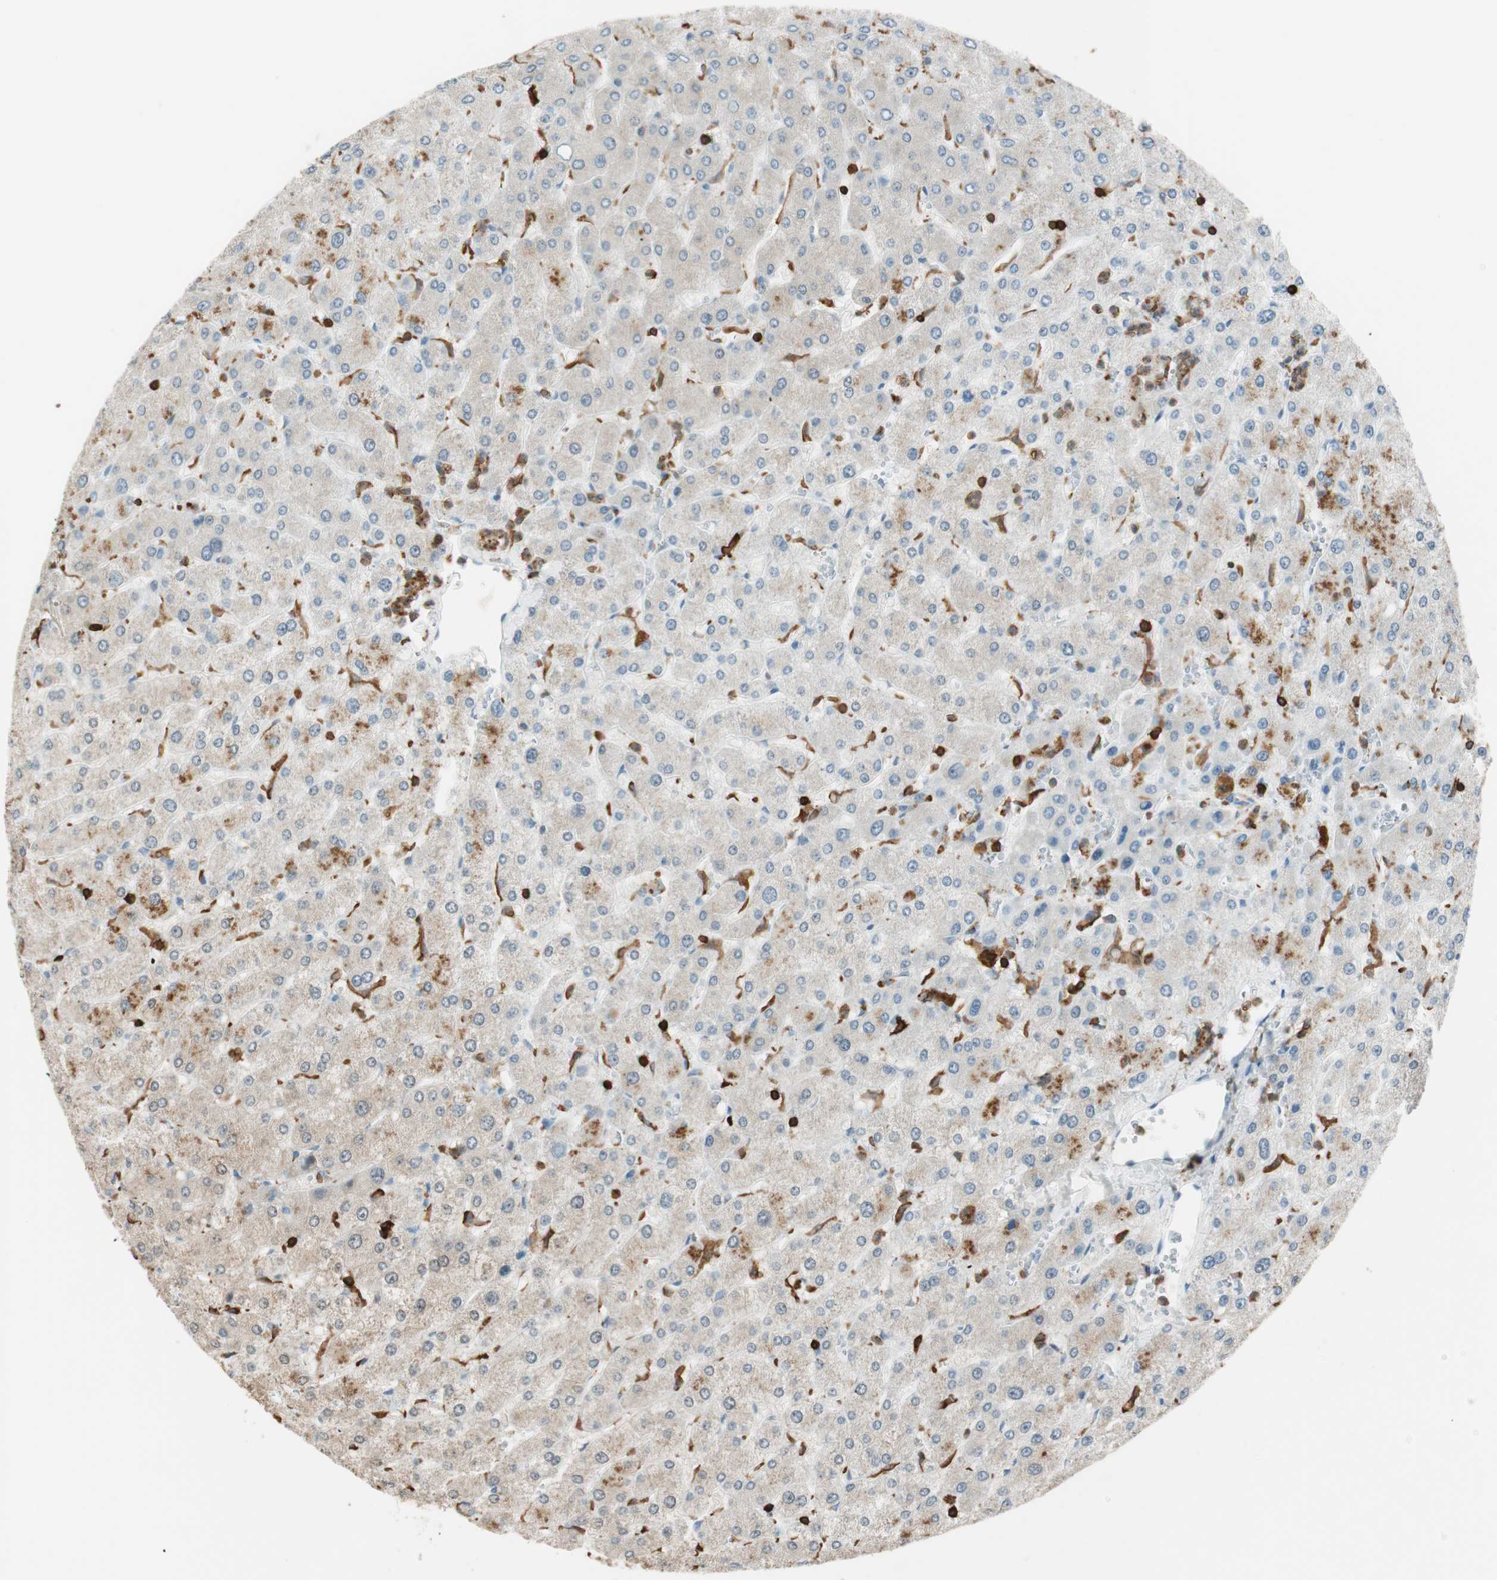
{"staining": {"intensity": "moderate", "quantity": "25%-75%", "location": "cytoplasmic/membranous"}, "tissue": "liver", "cell_type": "Cholangiocytes", "image_type": "normal", "snomed": [{"axis": "morphology", "description": "Normal tissue, NOS"}, {"axis": "topography", "description": "Liver"}], "caption": "Unremarkable liver demonstrates moderate cytoplasmic/membranous positivity in approximately 25%-75% of cholangiocytes.", "gene": "HPGD", "patient": {"sex": "male", "age": 55}}